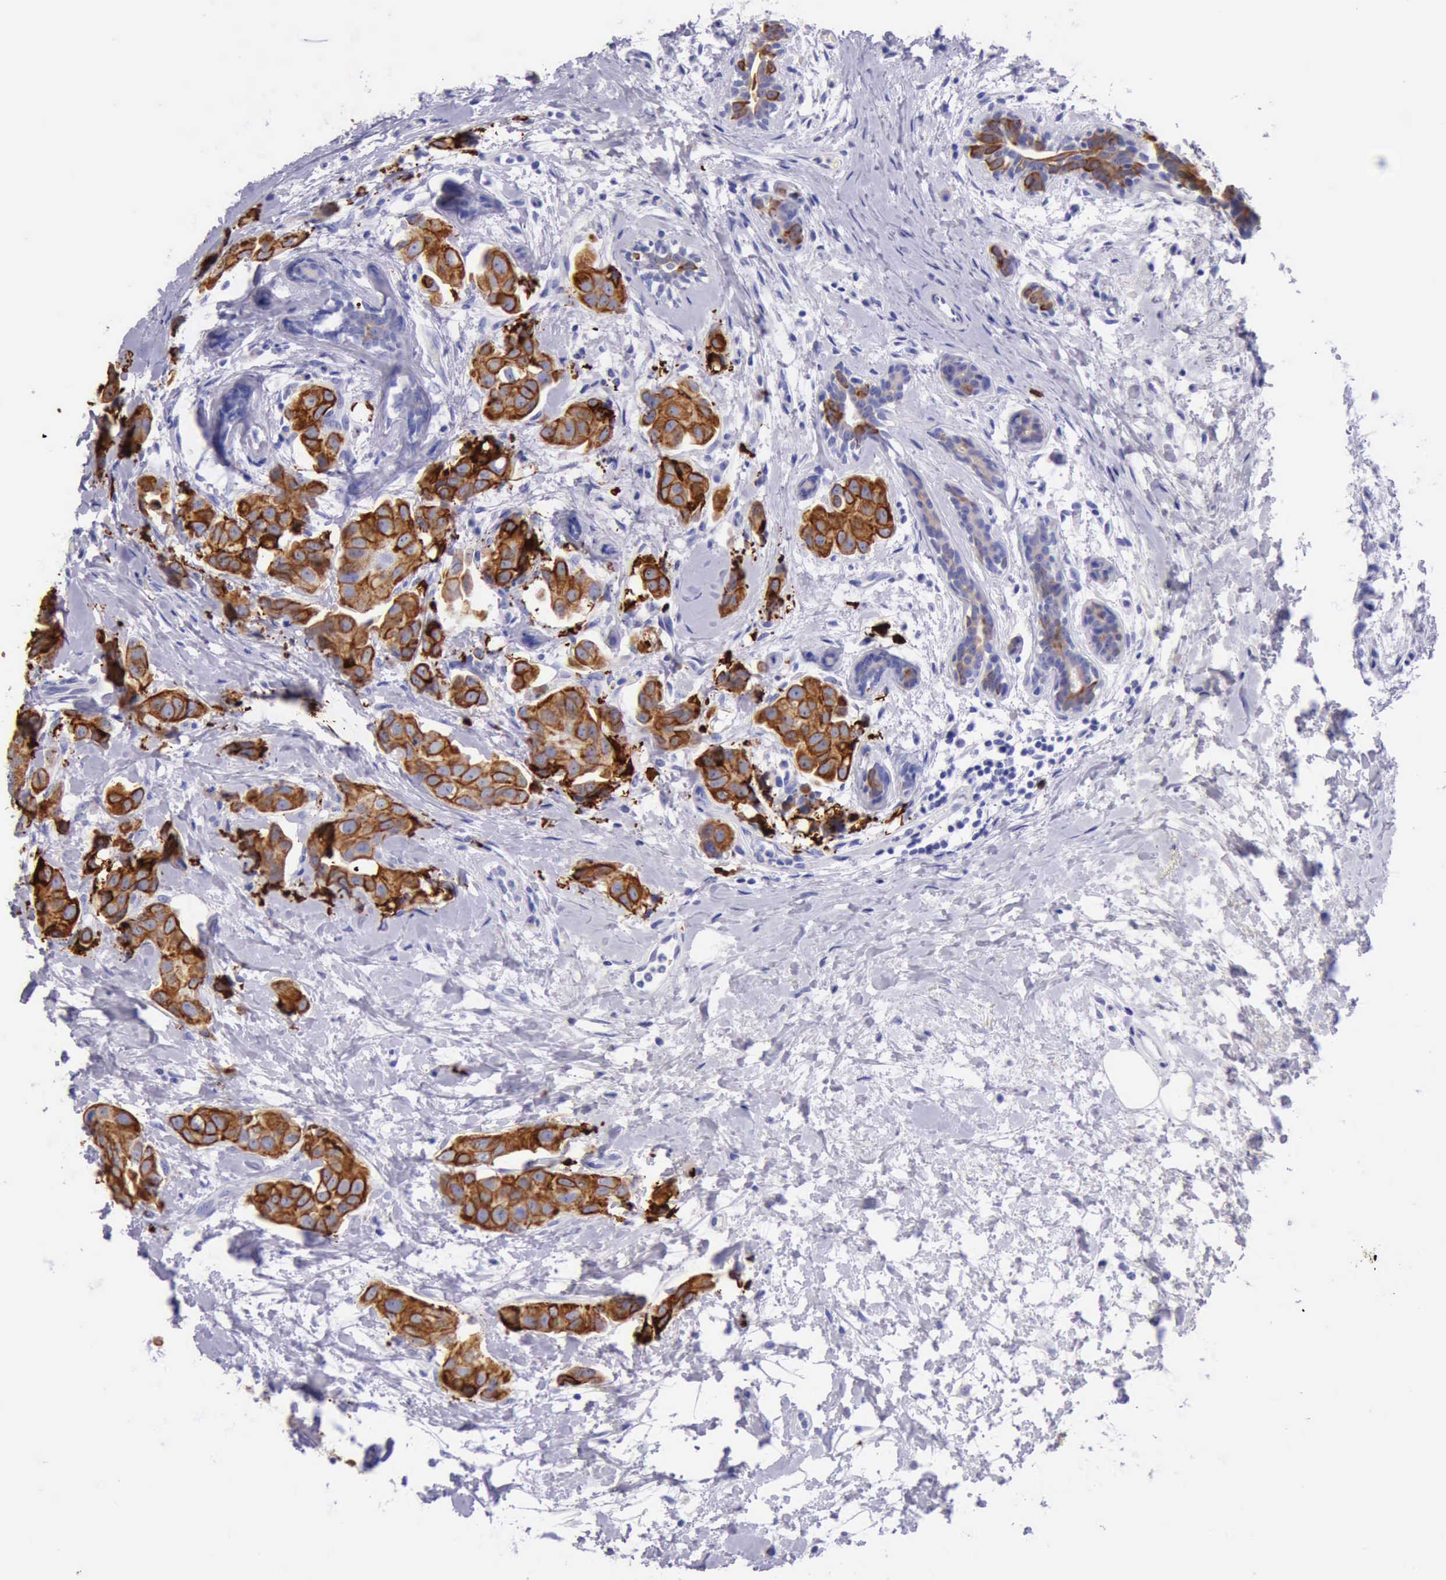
{"staining": {"intensity": "strong", "quantity": ">75%", "location": "cytoplasmic/membranous"}, "tissue": "breast cancer", "cell_type": "Tumor cells", "image_type": "cancer", "snomed": [{"axis": "morphology", "description": "Duct carcinoma"}, {"axis": "topography", "description": "Breast"}], "caption": "IHC histopathology image of neoplastic tissue: breast cancer stained using immunohistochemistry (IHC) exhibits high levels of strong protein expression localized specifically in the cytoplasmic/membranous of tumor cells, appearing as a cytoplasmic/membranous brown color.", "gene": "KRT8", "patient": {"sex": "female", "age": 40}}